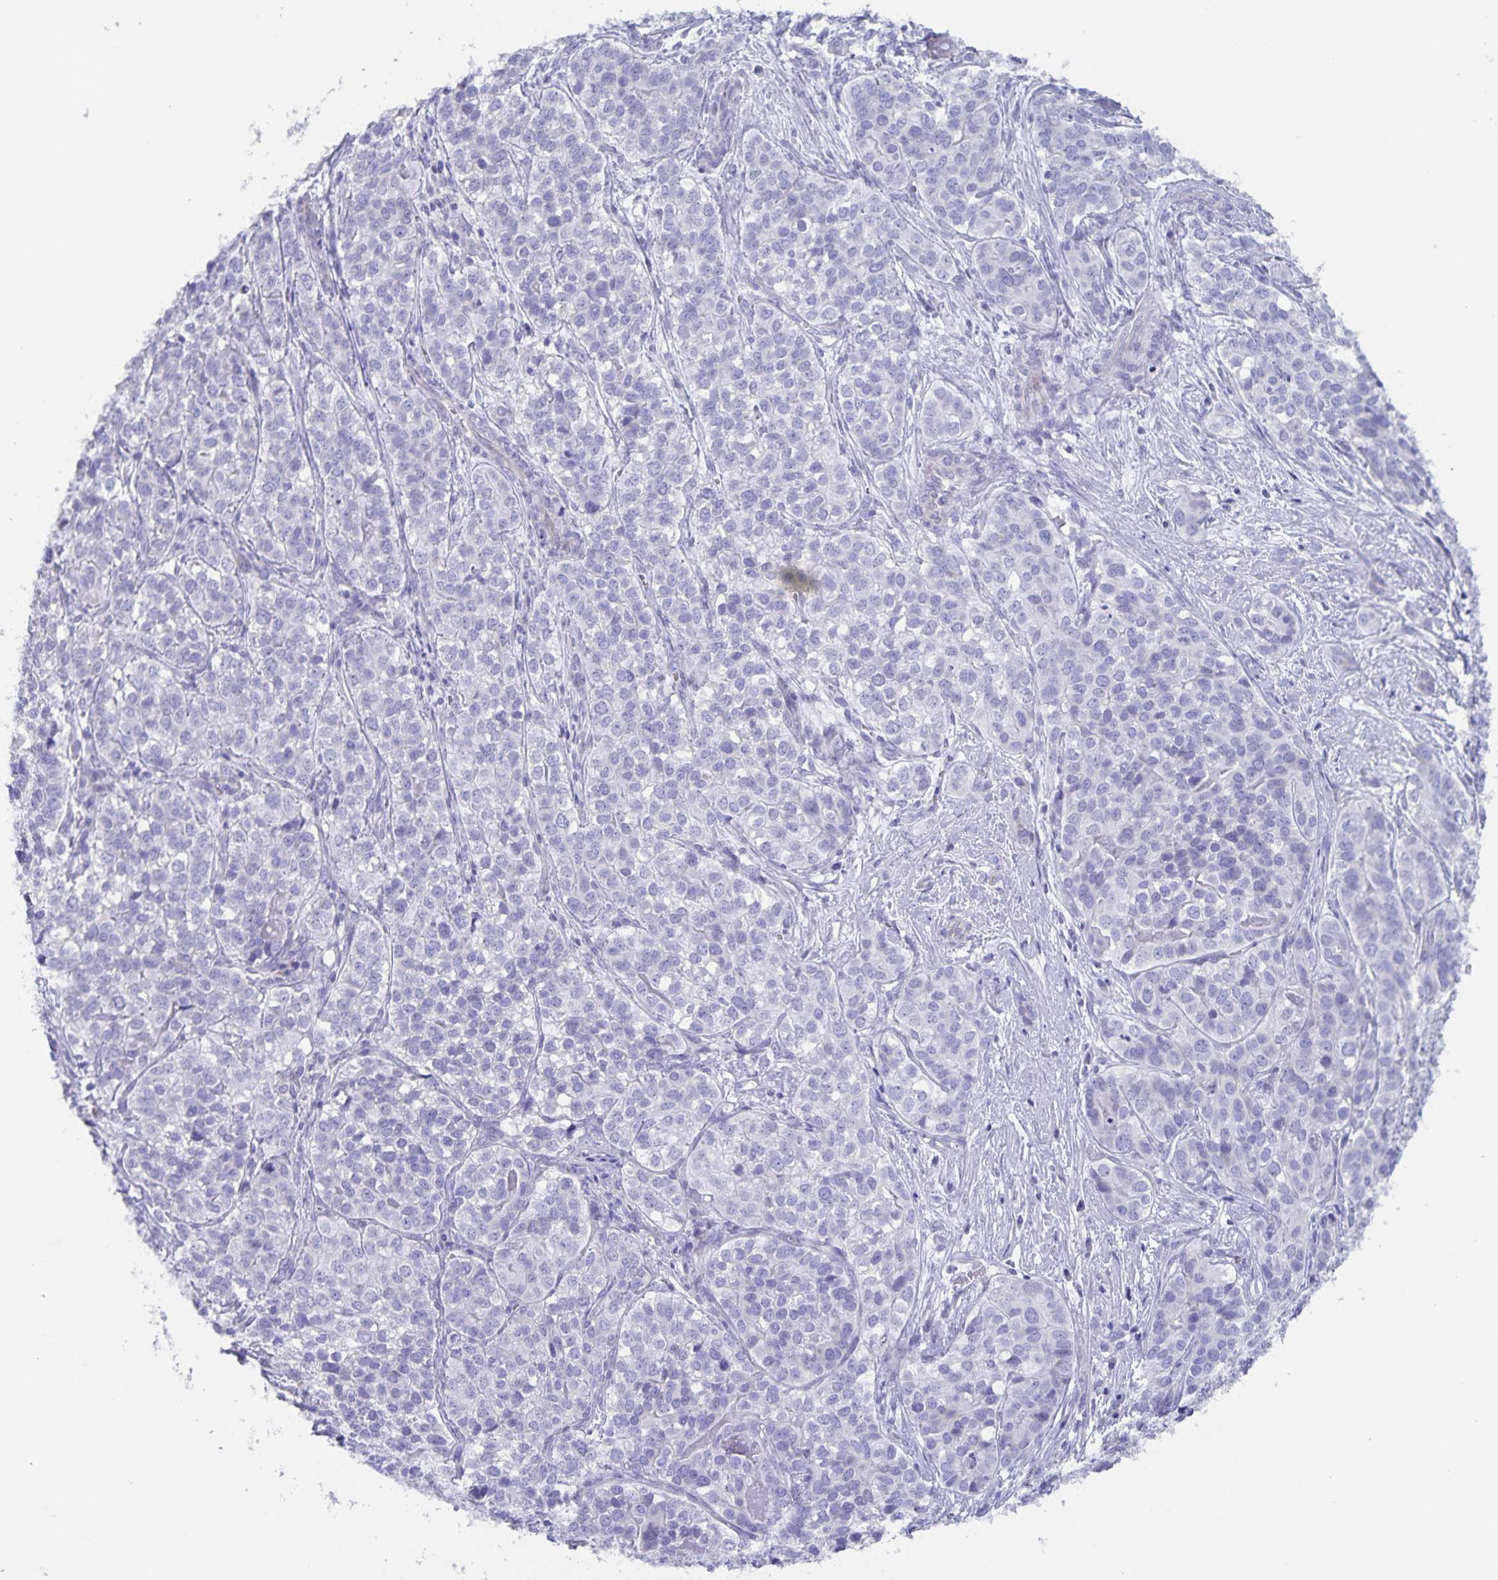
{"staining": {"intensity": "negative", "quantity": "none", "location": "none"}, "tissue": "liver cancer", "cell_type": "Tumor cells", "image_type": "cancer", "snomed": [{"axis": "morphology", "description": "Cholangiocarcinoma"}, {"axis": "topography", "description": "Liver"}], "caption": "Histopathology image shows no protein expression in tumor cells of cholangiocarcinoma (liver) tissue. (DAB IHC visualized using brightfield microscopy, high magnification).", "gene": "AQP4", "patient": {"sex": "male", "age": 56}}